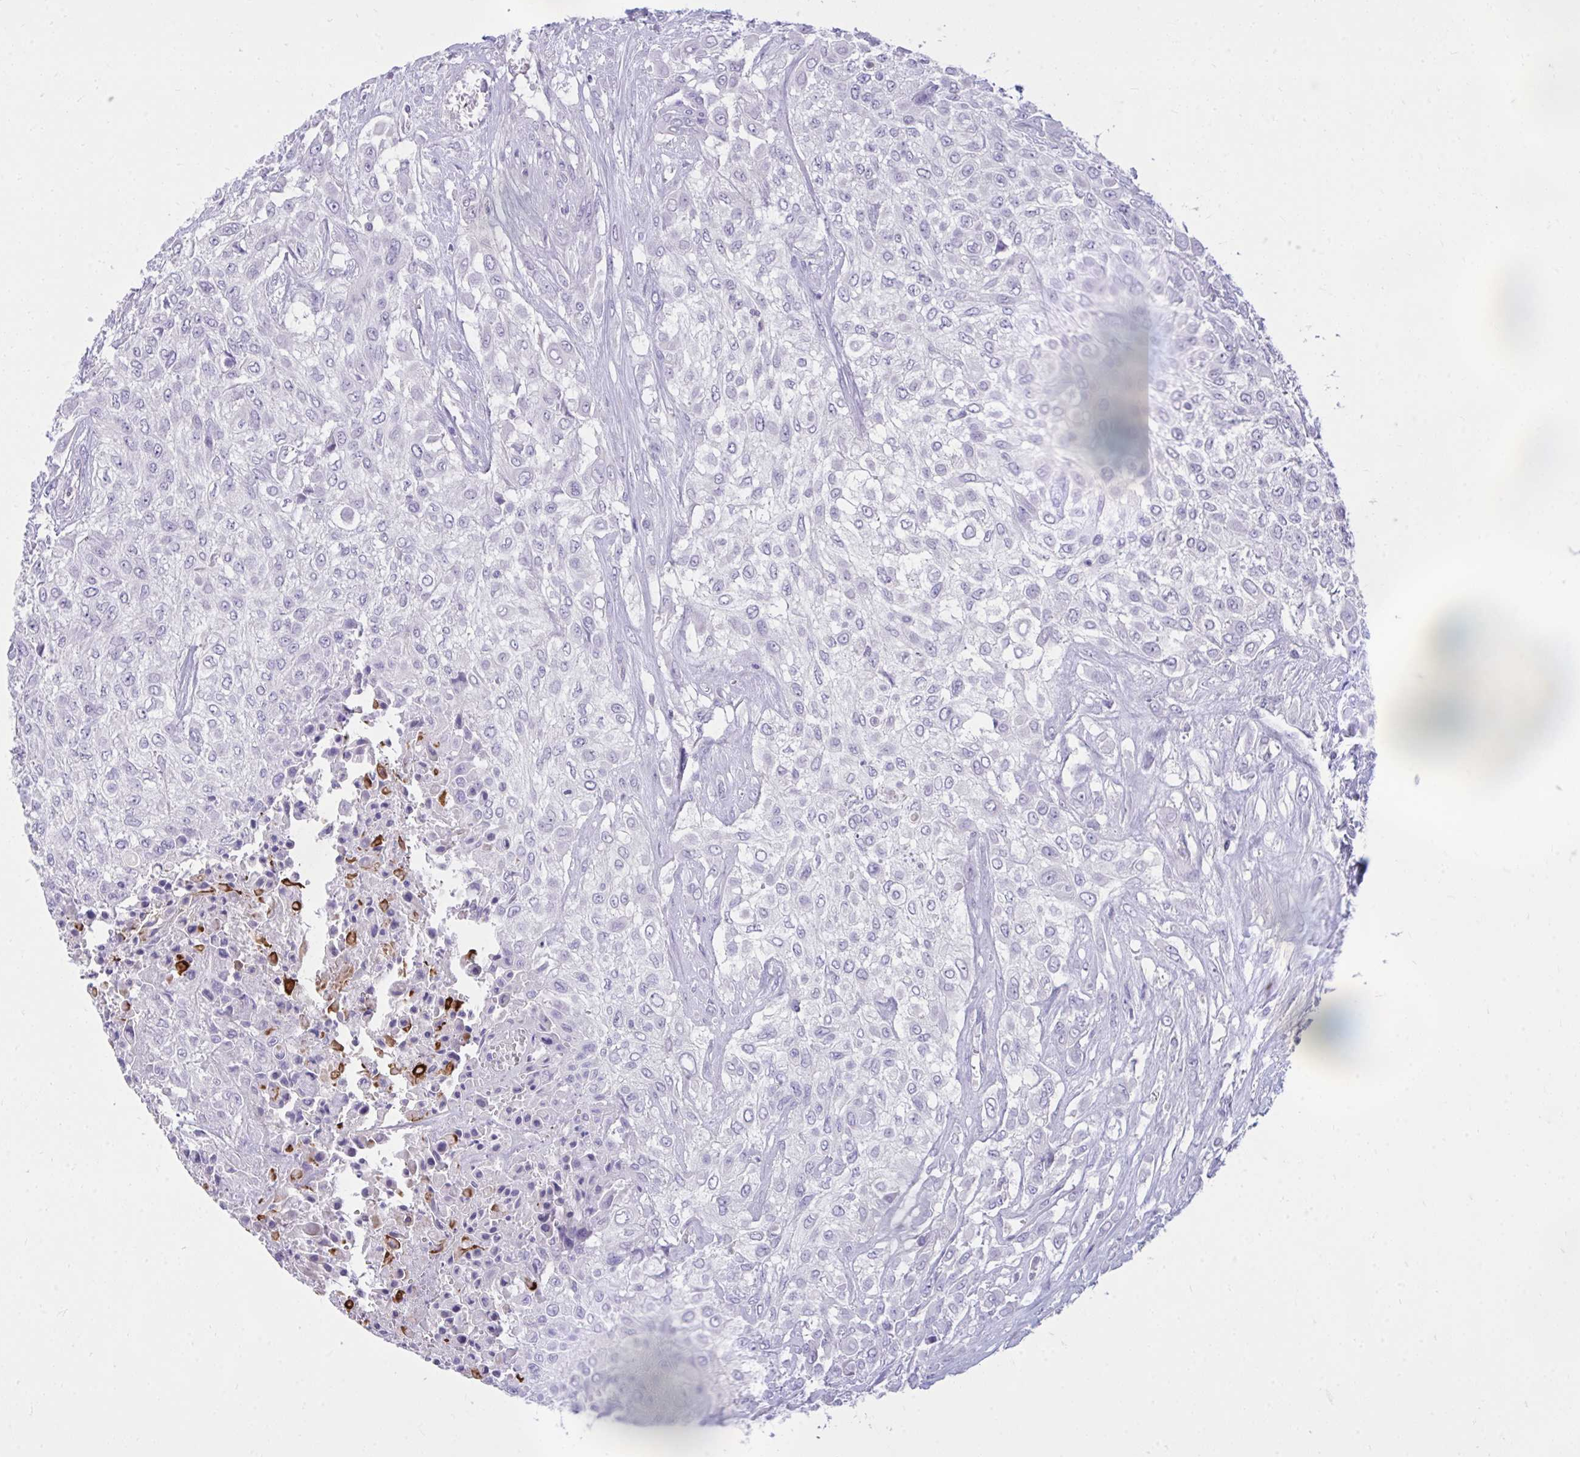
{"staining": {"intensity": "negative", "quantity": "none", "location": "none"}, "tissue": "urothelial cancer", "cell_type": "Tumor cells", "image_type": "cancer", "snomed": [{"axis": "morphology", "description": "Urothelial carcinoma, High grade"}, {"axis": "topography", "description": "Urinary bladder"}], "caption": "High-grade urothelial carcinoma was stained to show a protein in brown. There is no significant expression in tumor cells.", "gene": "PIGZ", "patient": {"sex": "male", "age": 57}}